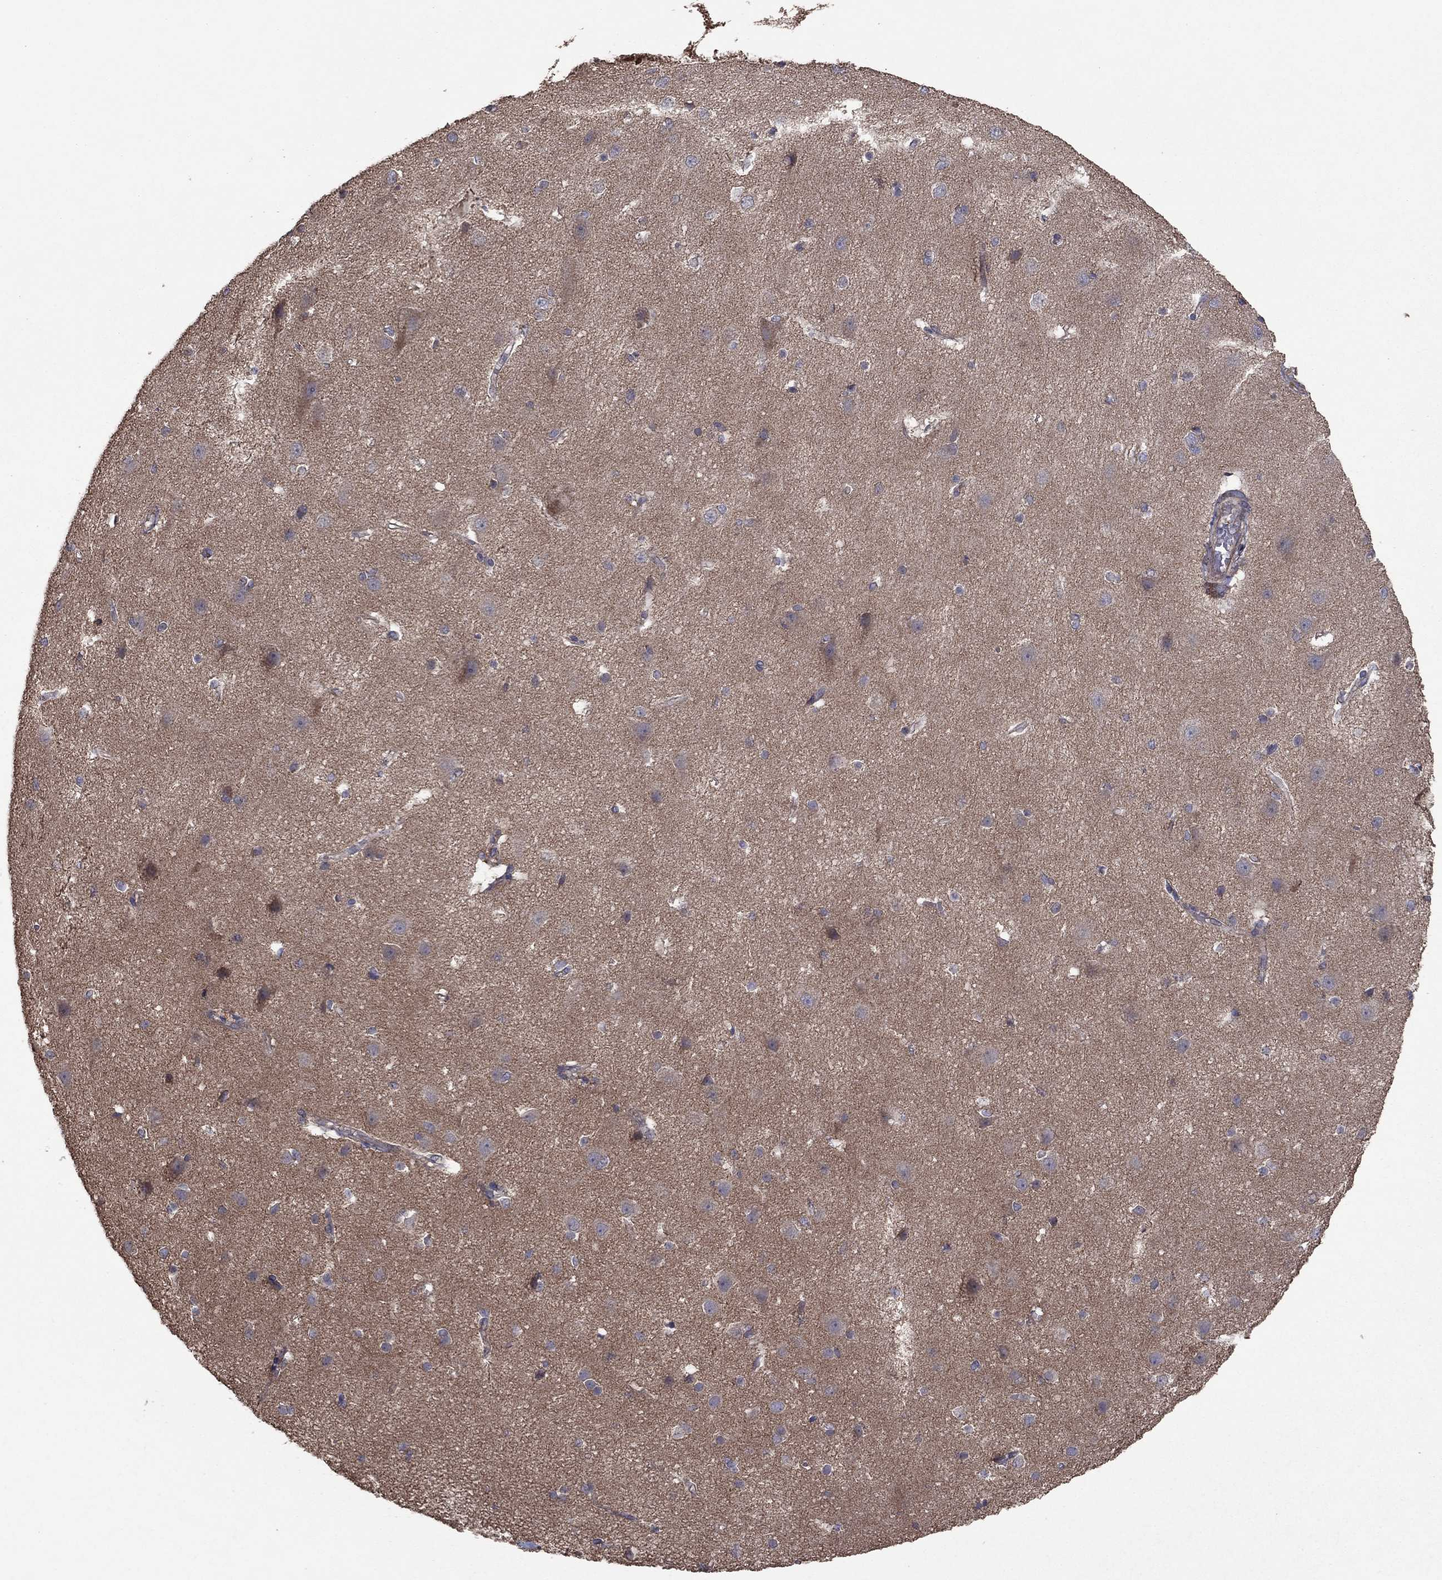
{"staining": {"intensity": "negative", "quantity": "none", "location": "none"}, "tissue": "cerebral cortex", "cell_type": "Endothelial cells", "image_type": "normal", "snomed": [{"axis": "morphology", "description": "Normal tissue, NOS"}, {"axis": "topography", "description": "Cerebral cortex"}], "caption": "Unremarkable cerebral cortex was stained to show a protein in brown. There is no significant positivity in endothelial cells. (Stains: DAB immunohistochemistry with hematoxylin counter stain, Microscopy: brightfield microscopy at high magnification).", "gene": "FLT4", "patient": {"sex": "male", "age": 37}}